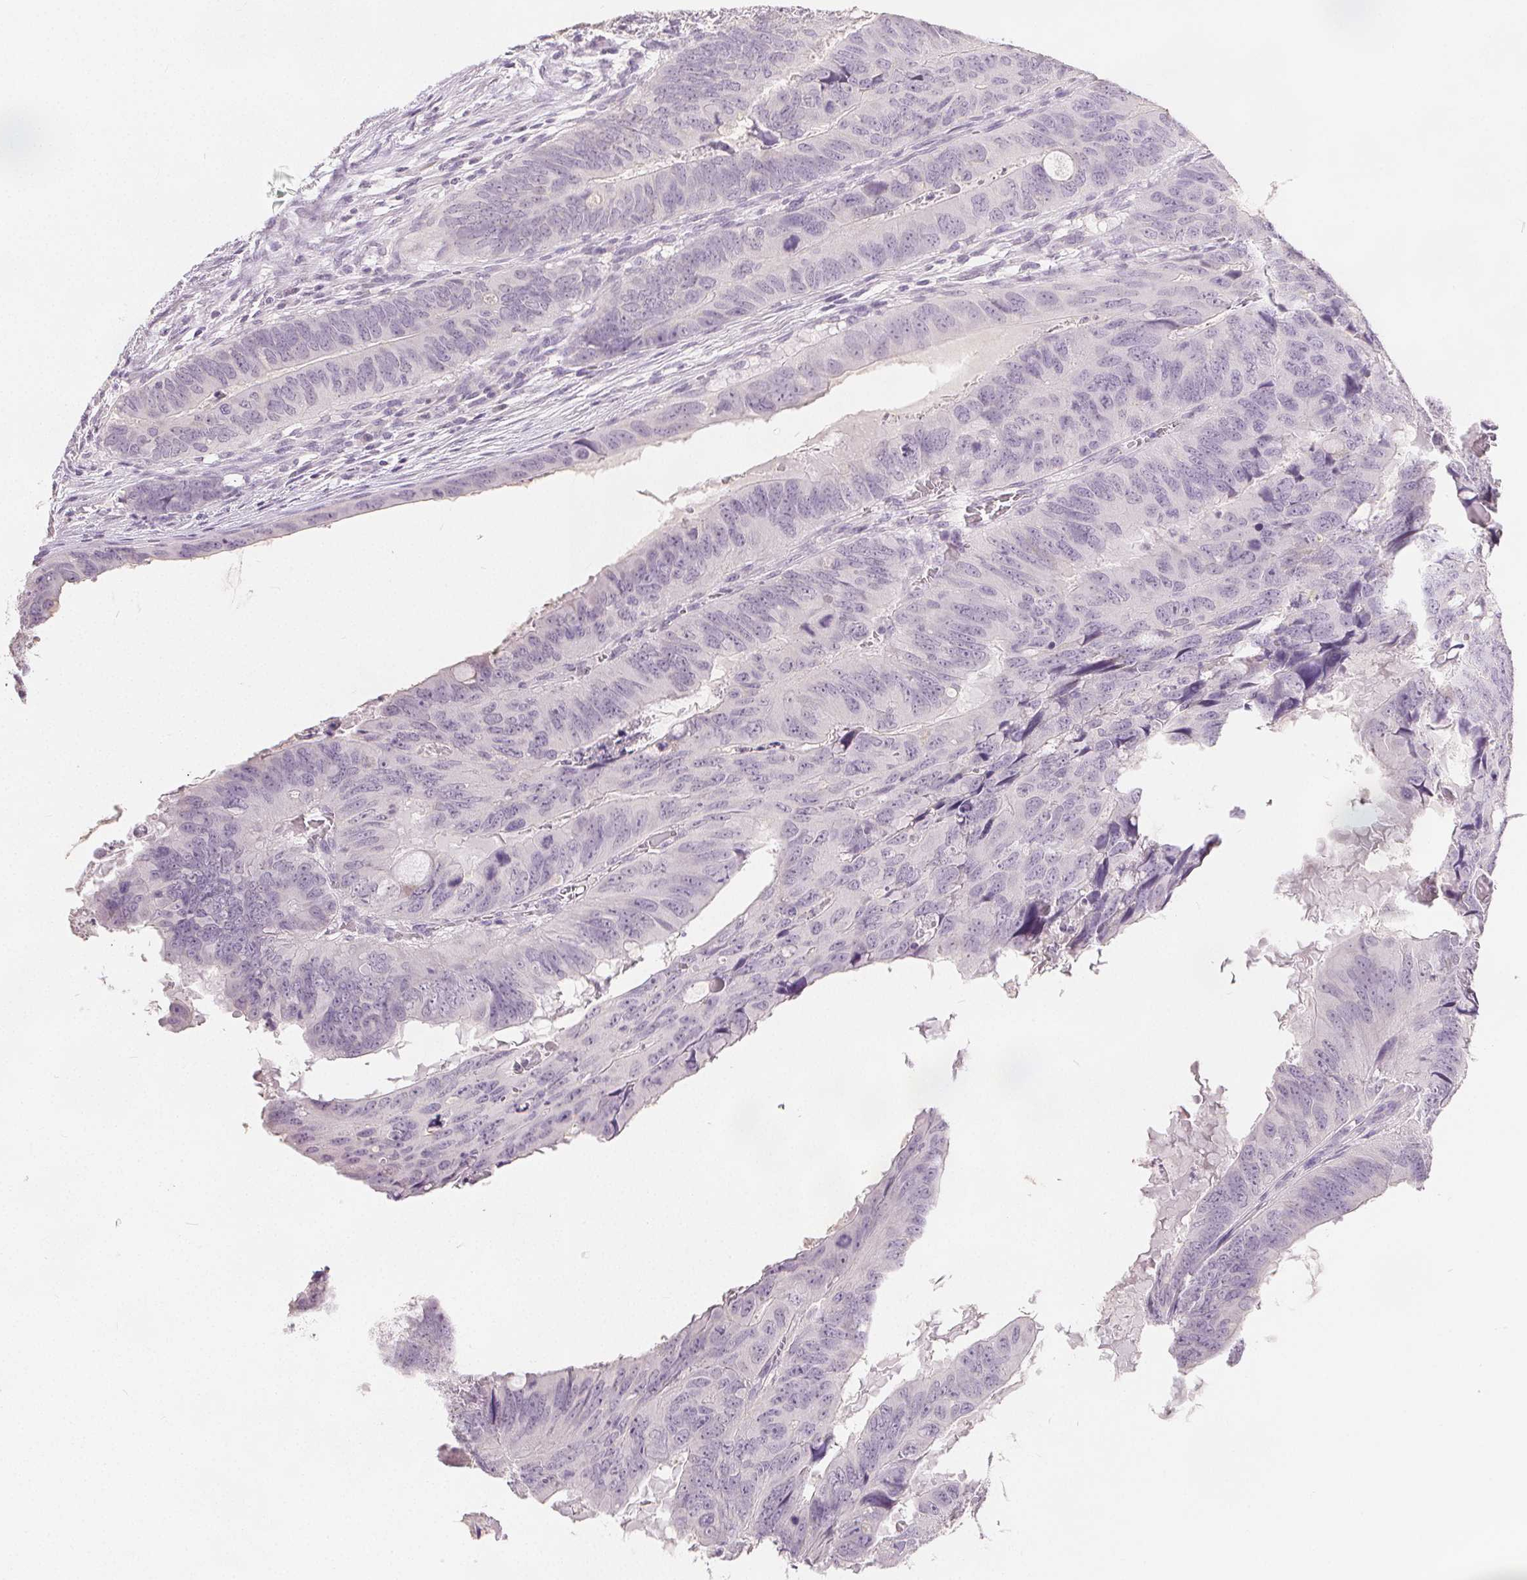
{"staining": {"intensity": "negative", "quantity": "none", "location": "none"}, "tissue": "colorectal cancer", "cell_type": "Tumor cells", "image_type": "cancer", "snomed": [{"axis": "morphology", "description": "Adenocarcinoma, NOS"}, {"axis": "topography", "description": "Colon"}], "caption": "Immunohistochemistry micrograph of colorectal adenocarcinoma stained for a protein (brown), which reveals no staining in tumor cells.", "gene": "CA12", "patient": {"sex": "male", "age": 79}}